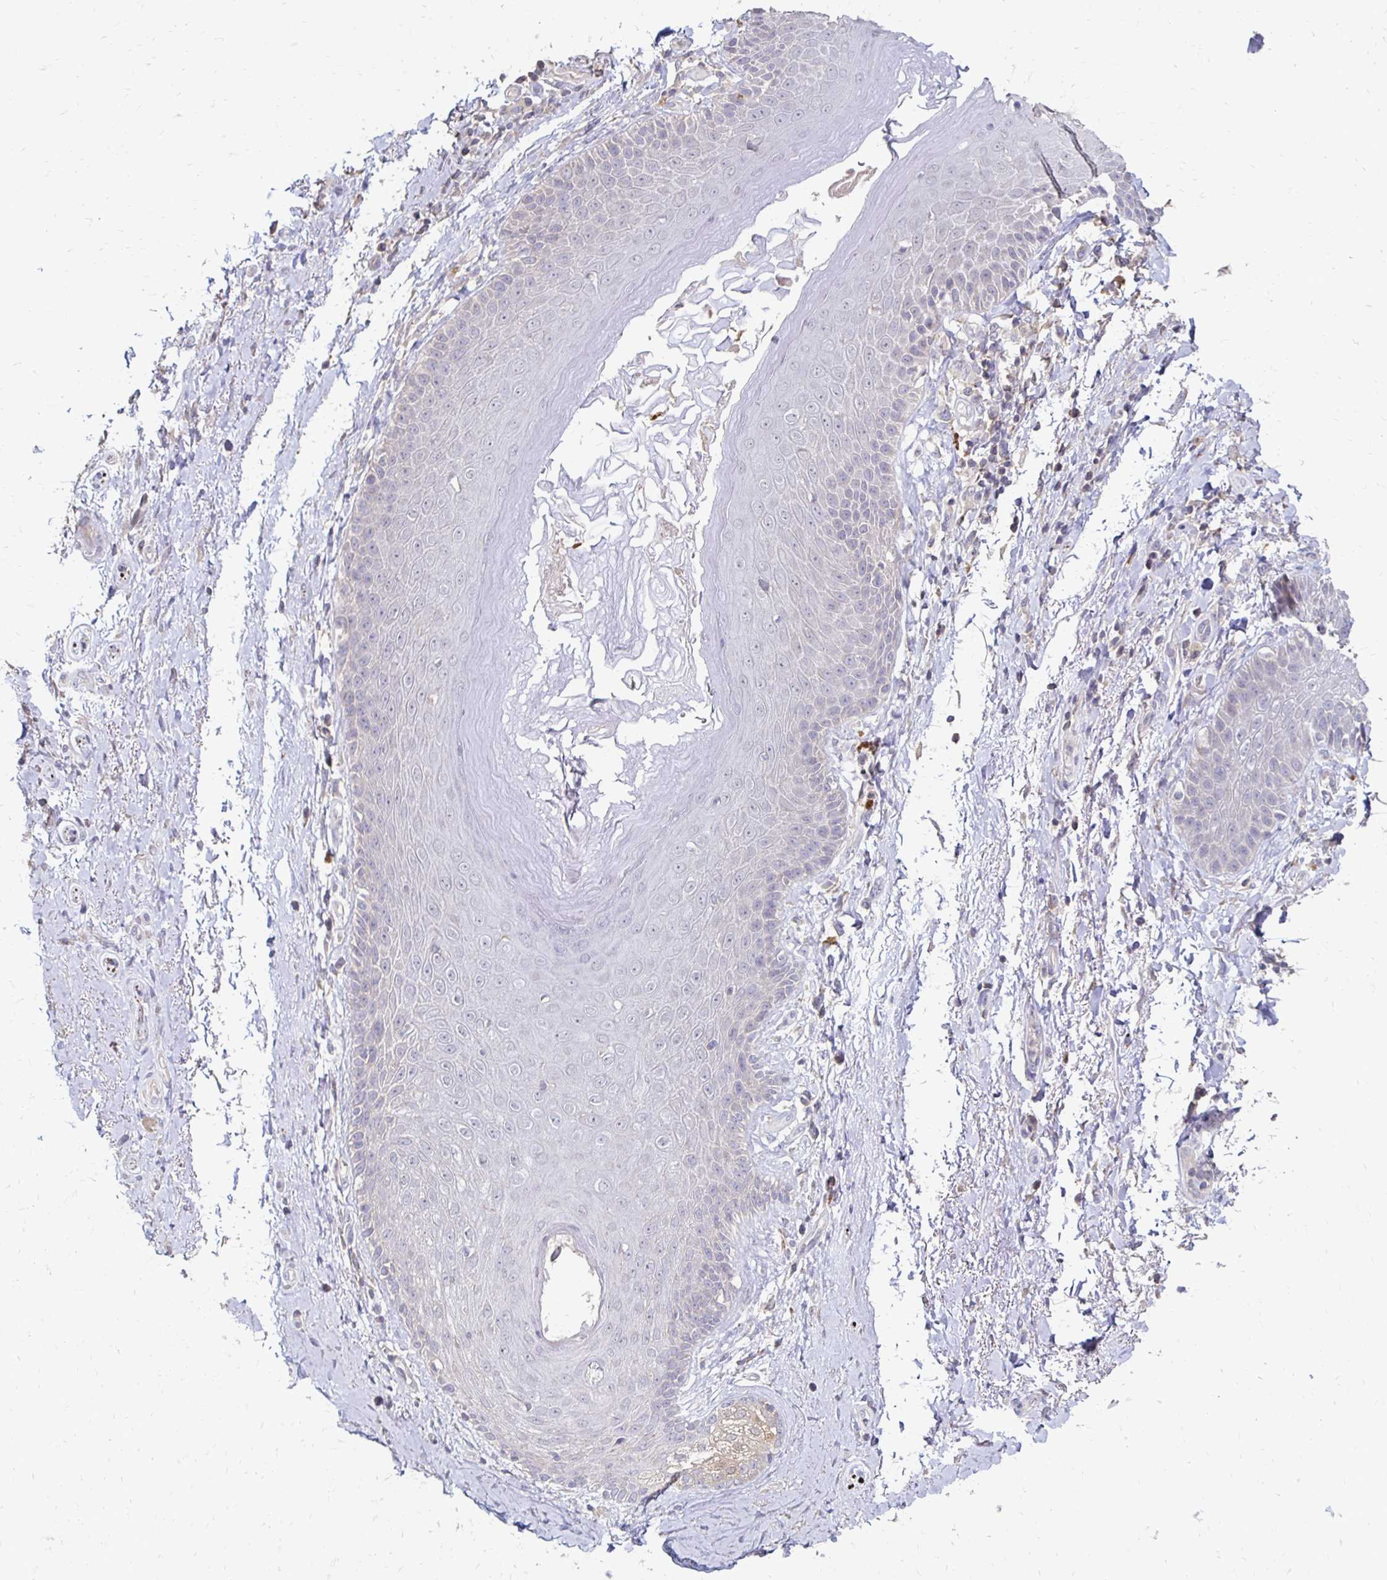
{"staining": {"intensity": "weak", "quantity": "25%-75%", "location": "cytoplasmic/membranous"}, "tissue": "adipose tissue", "cell_type": "Adipocytes", "image_type": "normal", "snomed": [{"axis": "morphology", "description": "Normal tissue, NOS"}, {"axis": "topography", "description": "Peripheral nerve tissue"}], "caption": "Immunohistochemical staining of benign adipose tissue shows weak cytoplasmic/membranous protein expression in approximately 25%-75% of adipocytes. (DAB (3,3'-diaminobenzidine) IHC, brown staining for protein, blue staining for nuclei).", "gene": "ZNF727", "patient": {"sex": "male", "age": 51}}